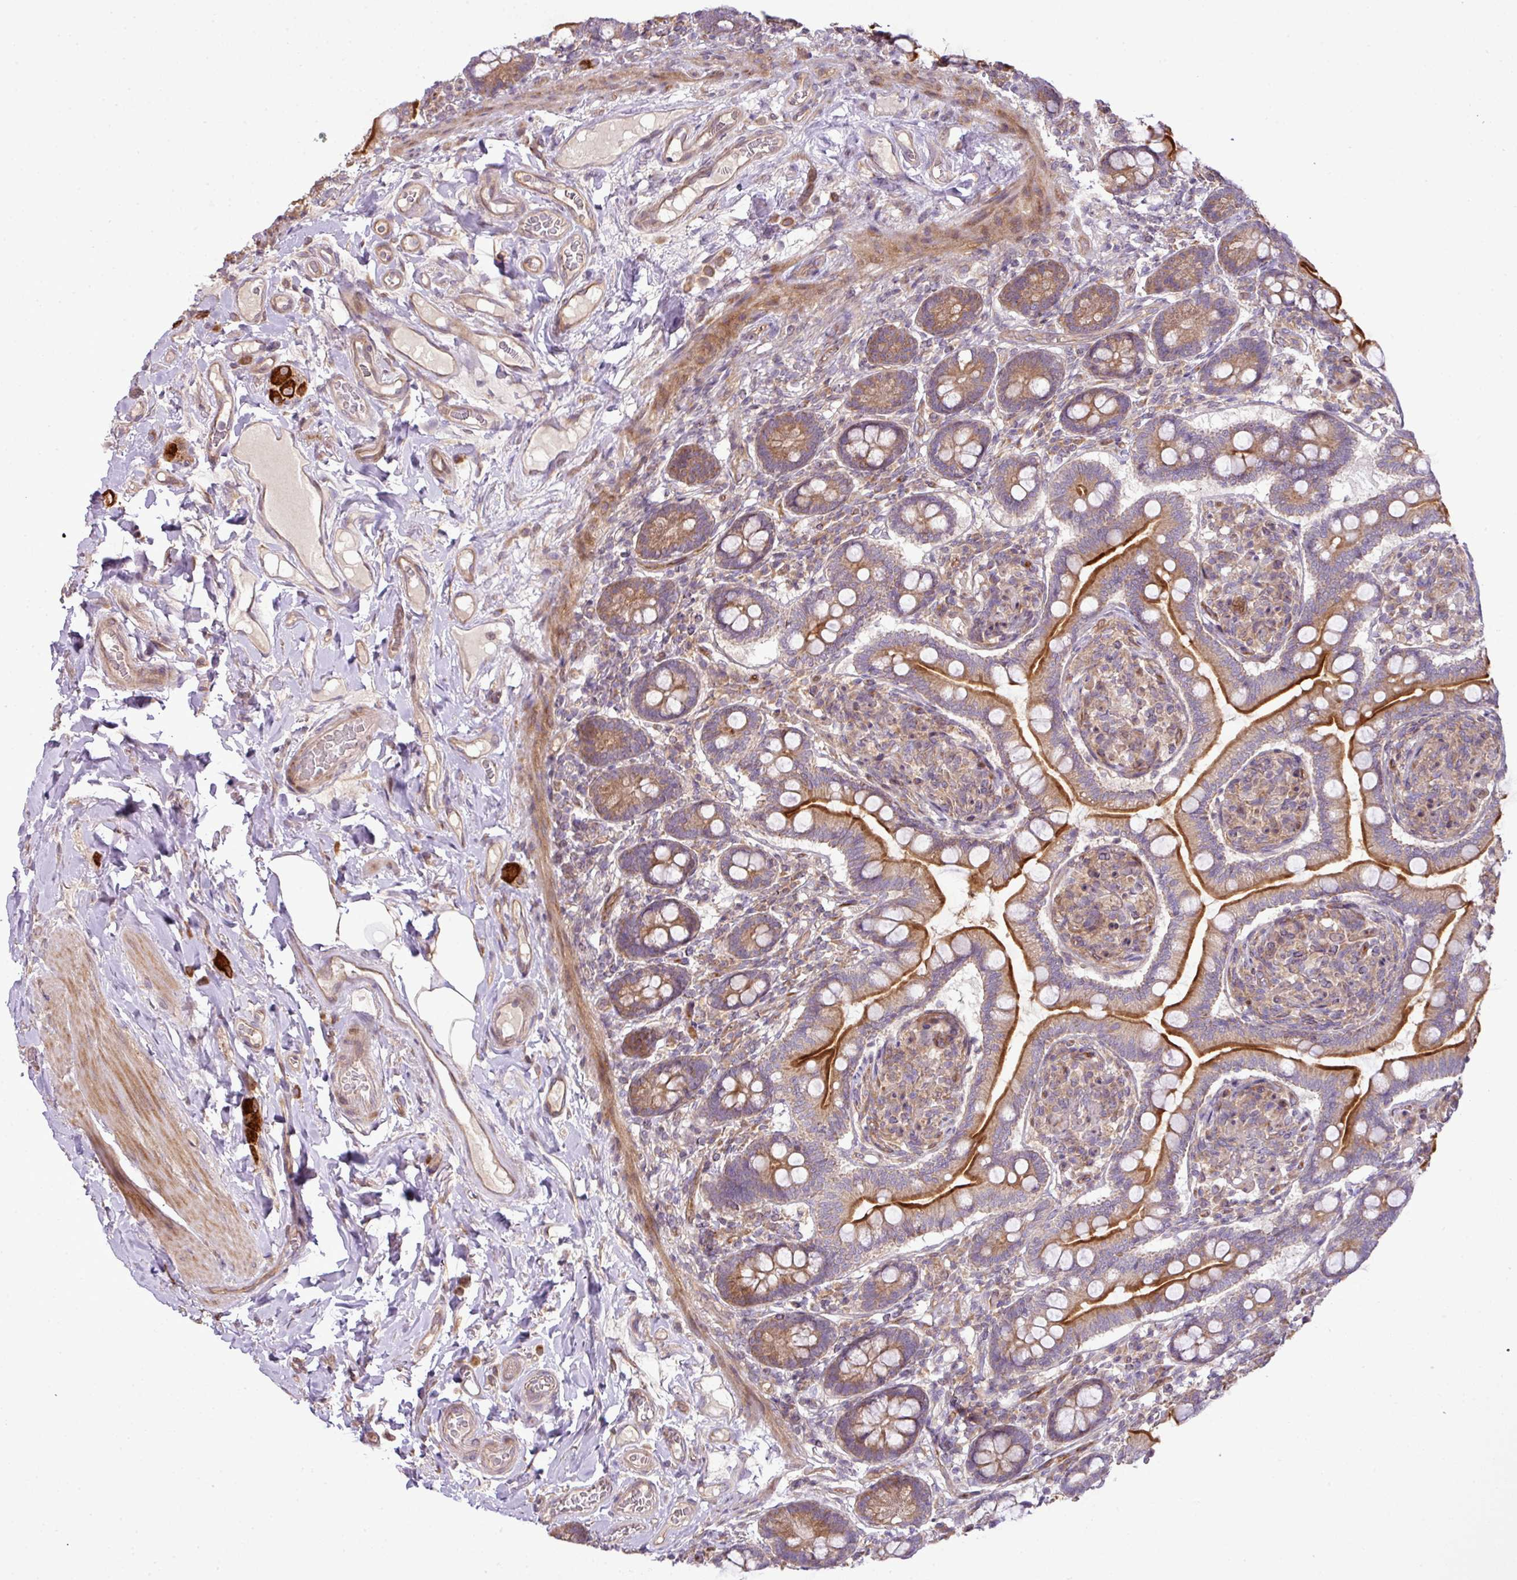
{"staining": {"intensity": "moderate", "quantity": ">75%", "location": "cytoplasmic/membranous"}, "tissue": "small intestine", "cell_type": "Glandular cells", "image_type": "normal", "snomed": [{"axis": "morphology", "description": "Normal tissue, NOS"}, {"axis": "topography", "description": "Small intestine"}], "caption": "Immunohistochemical staining of normal small intestine exhibits moderate cytoplasmic/membranous protein positivity in about >75% of glandular cells.", "gene": "COX18", "patient": {"sex": "female", "age": 64}}